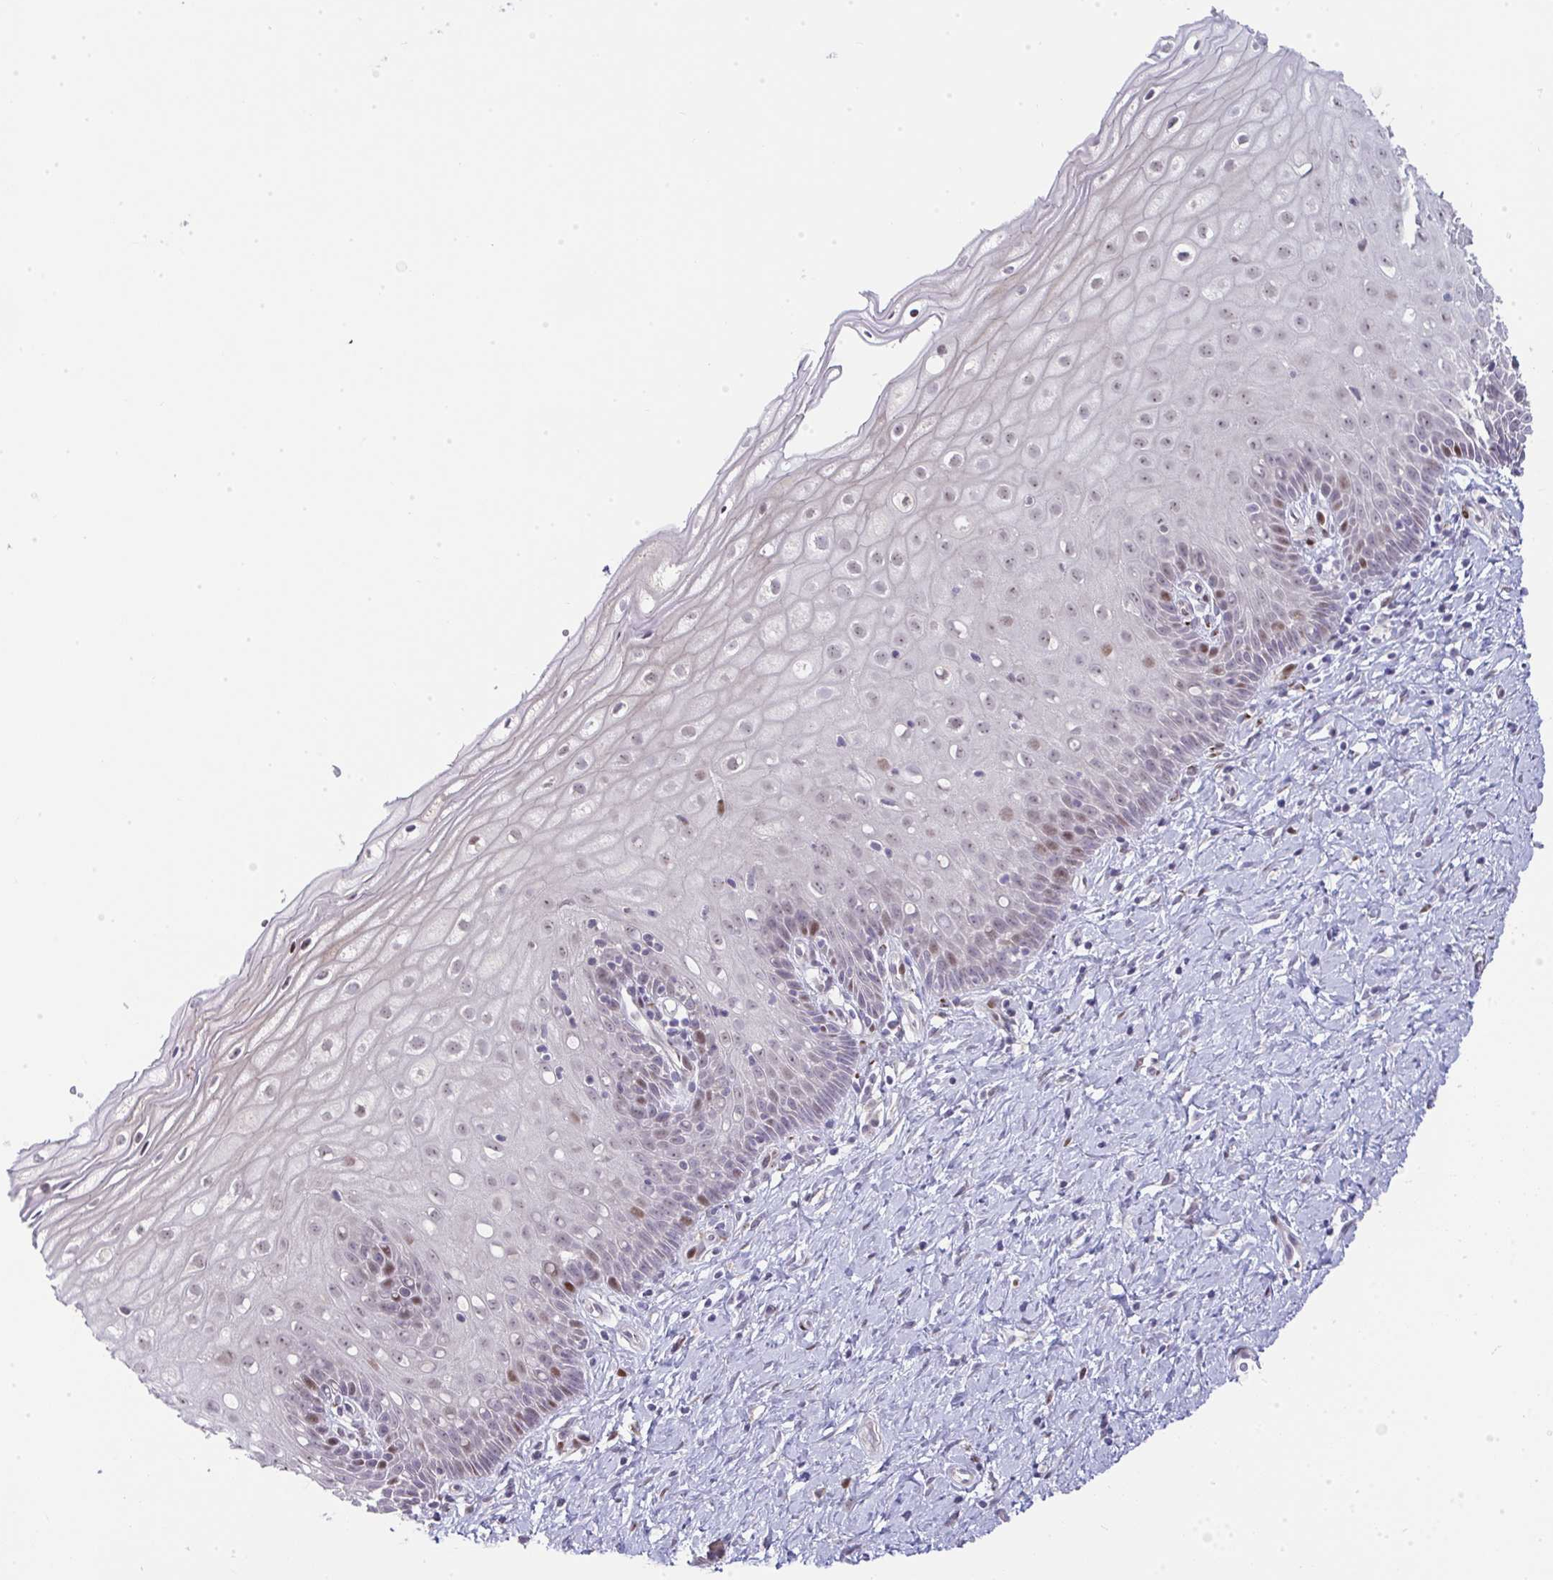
{"staining": {"intensity": "negative", "quantity": "none", "location": "none"}, "tissue": "cervix", "cell_type": "Glandular cells", "image_type": "normal", "snomed": [{"axis": "morphology", "description": "Normal tissue, NOS"}, {"axis": "topography", "description": "Cervix"}], "caption": "The micrograph displays no significant staining in glandular cells of cervix.", "gene": "GALNT16", "patient": {"sex": "female", "age": 37}}